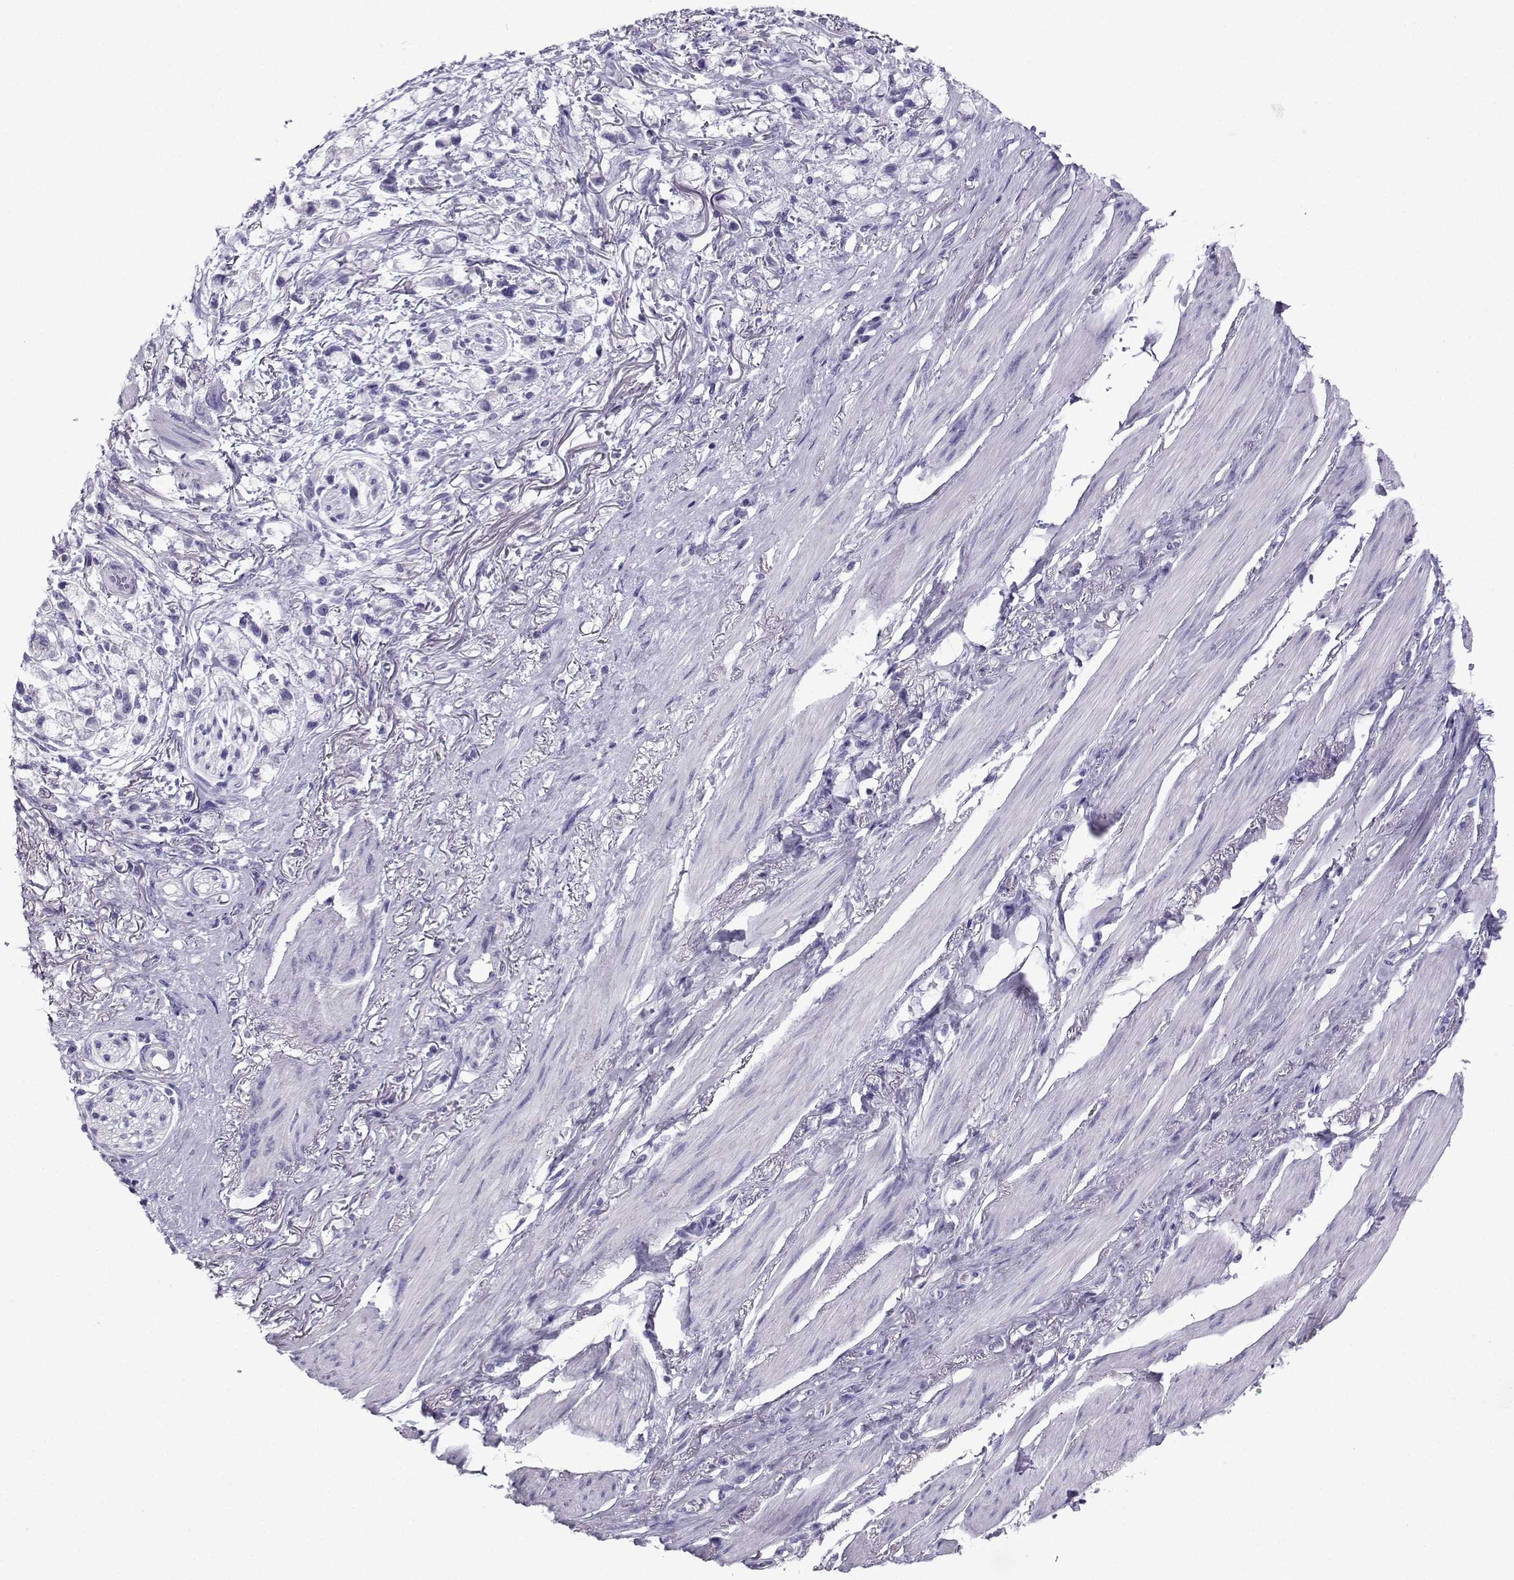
{"staining": {"intensity": "negative", "quantity": "none", "location": "none"}, "tissue": "stomach cancer", "cell_type": "Tumor cells", "image_type": "cancer", "snomed": [{"axis": "morphology", "description": "Adenocarcinoma, NOS"}, {"axis": "topography", "description": "Stomach"}], "caption": "DAB (3,3'-diaminobenzidine) immunohistochemical staining of stomach cancer demonstrates no significant expression in tumor cells. The staining was performed using DAB (3,3'-diaminobenzidine) to visualize the protein expression in brown, while the nuclei were stained in blue with hematoxylin (Magnification: 20x).", "gene": "CD109", "patient": {"sex": "female", "age": 81}}